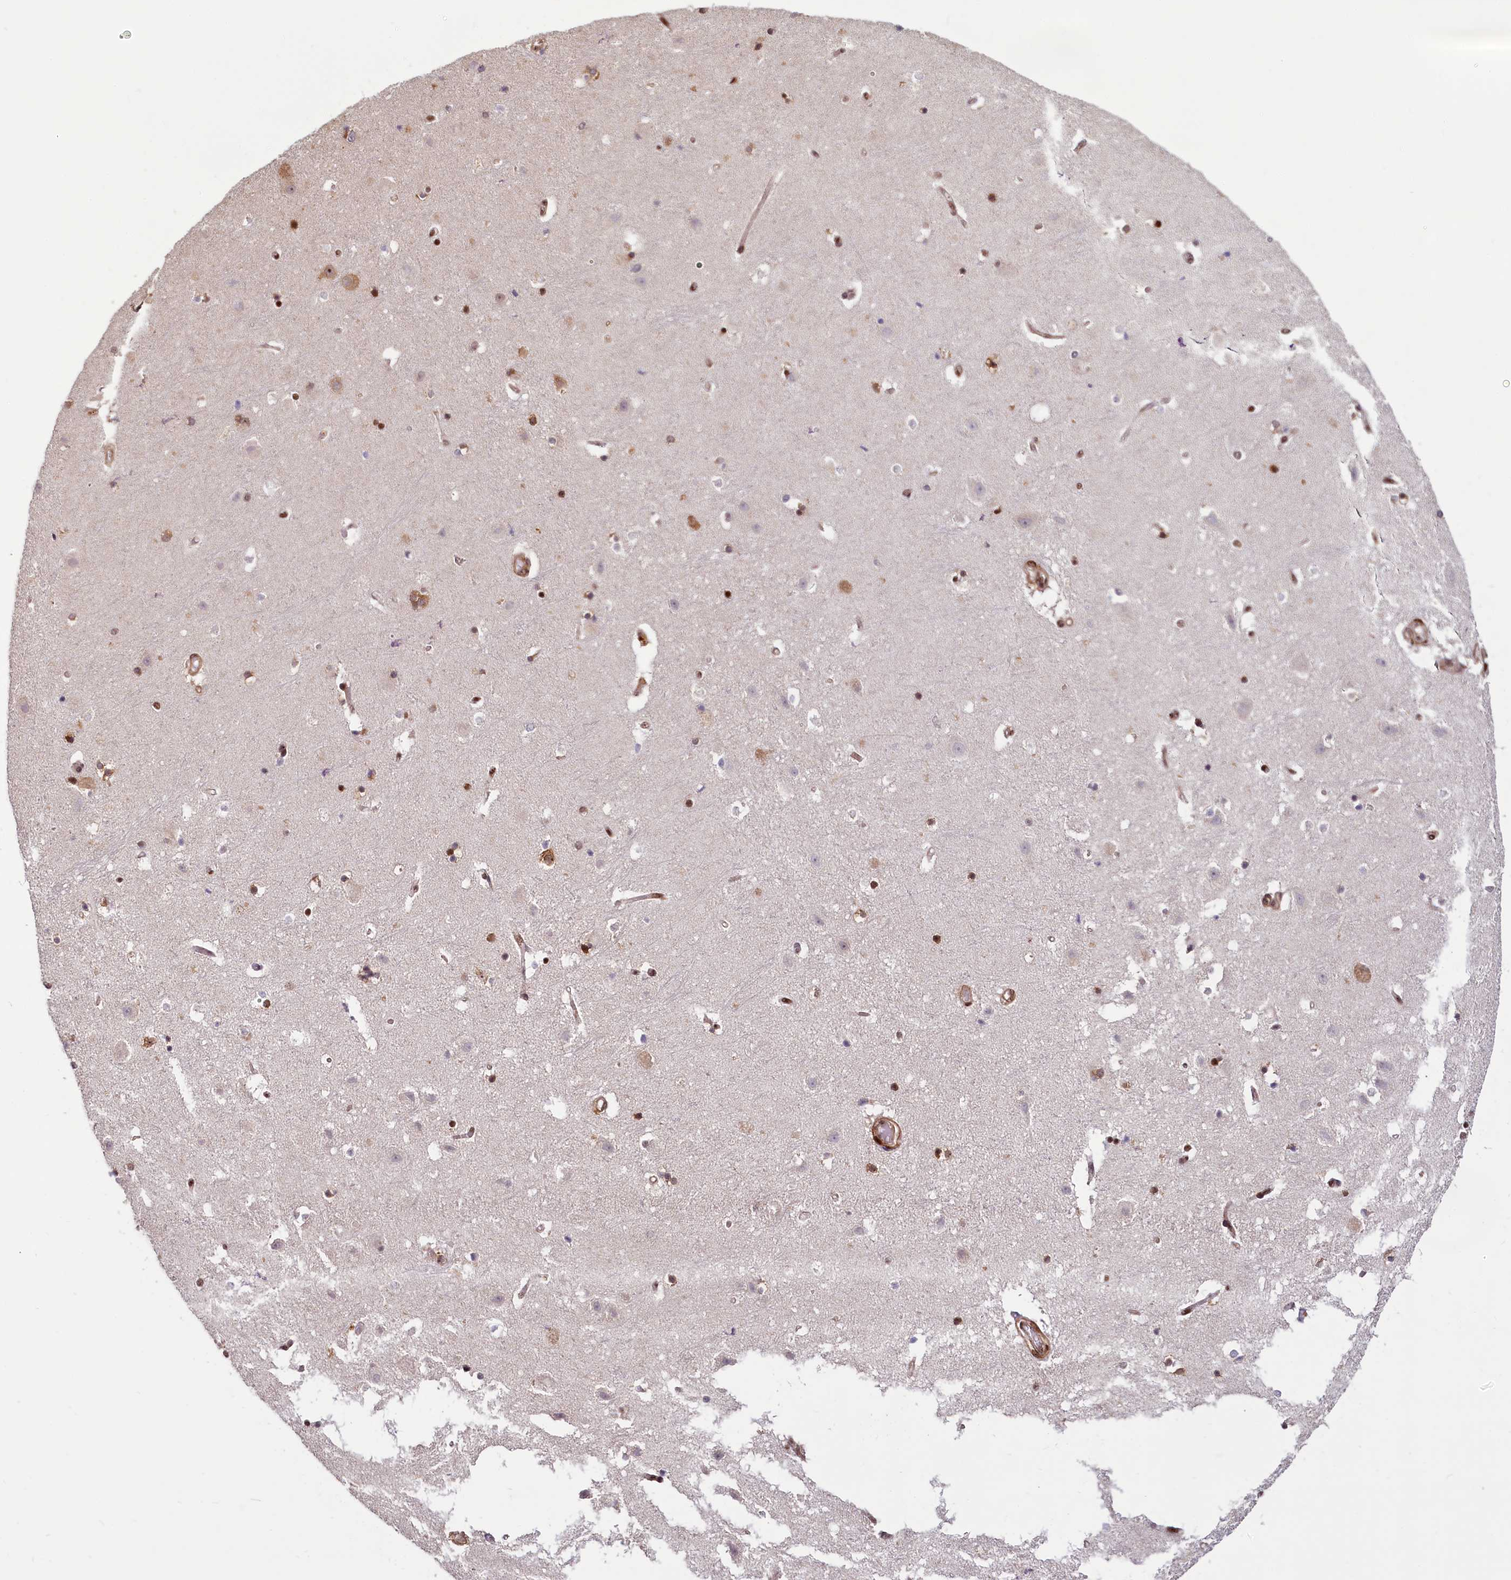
{"staining": {"intensity": "moderate", "quantity": "<25%", "location": "nuclear"}, "tissue": "hippocampus", "cell_type": "Glial cells", "image_type": "normal", "snomed": [{"axis": "morphology", "description": "Normal tissue, NOS"}, {"axis": "topography", "description": "Hippocampus"}], "caption": "Immunohistochemical staining of benign hippocampus reveals <25% levels of moderate nuclear protein staining in approximately <25% of glial cells.", "gene": "TCOF1", "patient": {"sex": "female", "age": 52}}